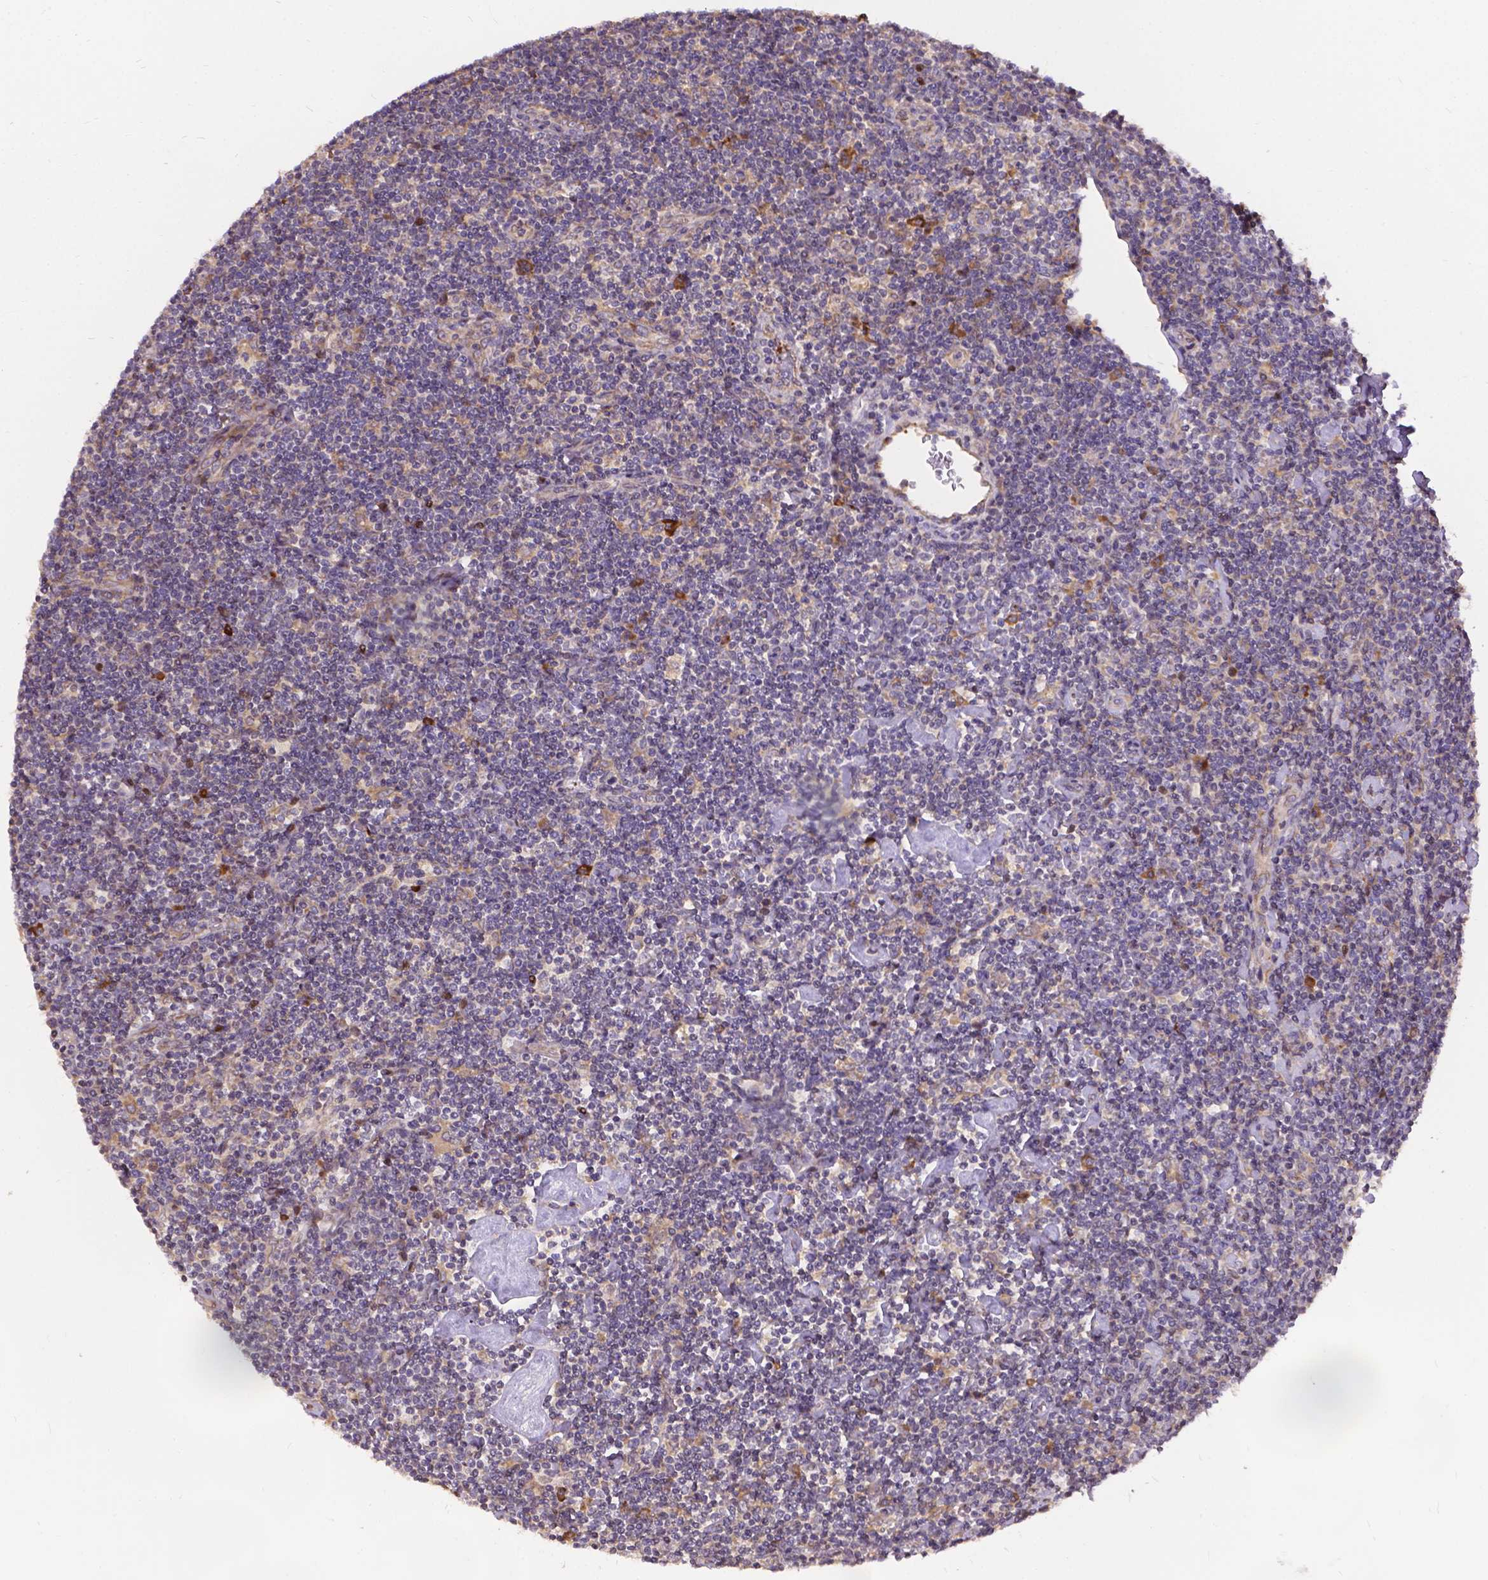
{"staining": {"intensity": "weak", "quantity": ">75%", "location": "cytoplasmic/membranous"}, "tissue": "lymphoma", "cell_type": "Tumor cells", "image_type": "cancer", "snomed": [{"axis": "morphology", "description": "Hodgkin's disease, NOS"}, {"axis": "topography", "description": "Lymph node"}], "caption": "DAB (3,3'-diaminobenzidine) immunohistochemical staining of human lymphoma displays weak cytoplasmic/membranous protein staining in about >75% of tumor cells.", "gene": "DENND6A", "patient": {"sex": "male", "age": 40}}